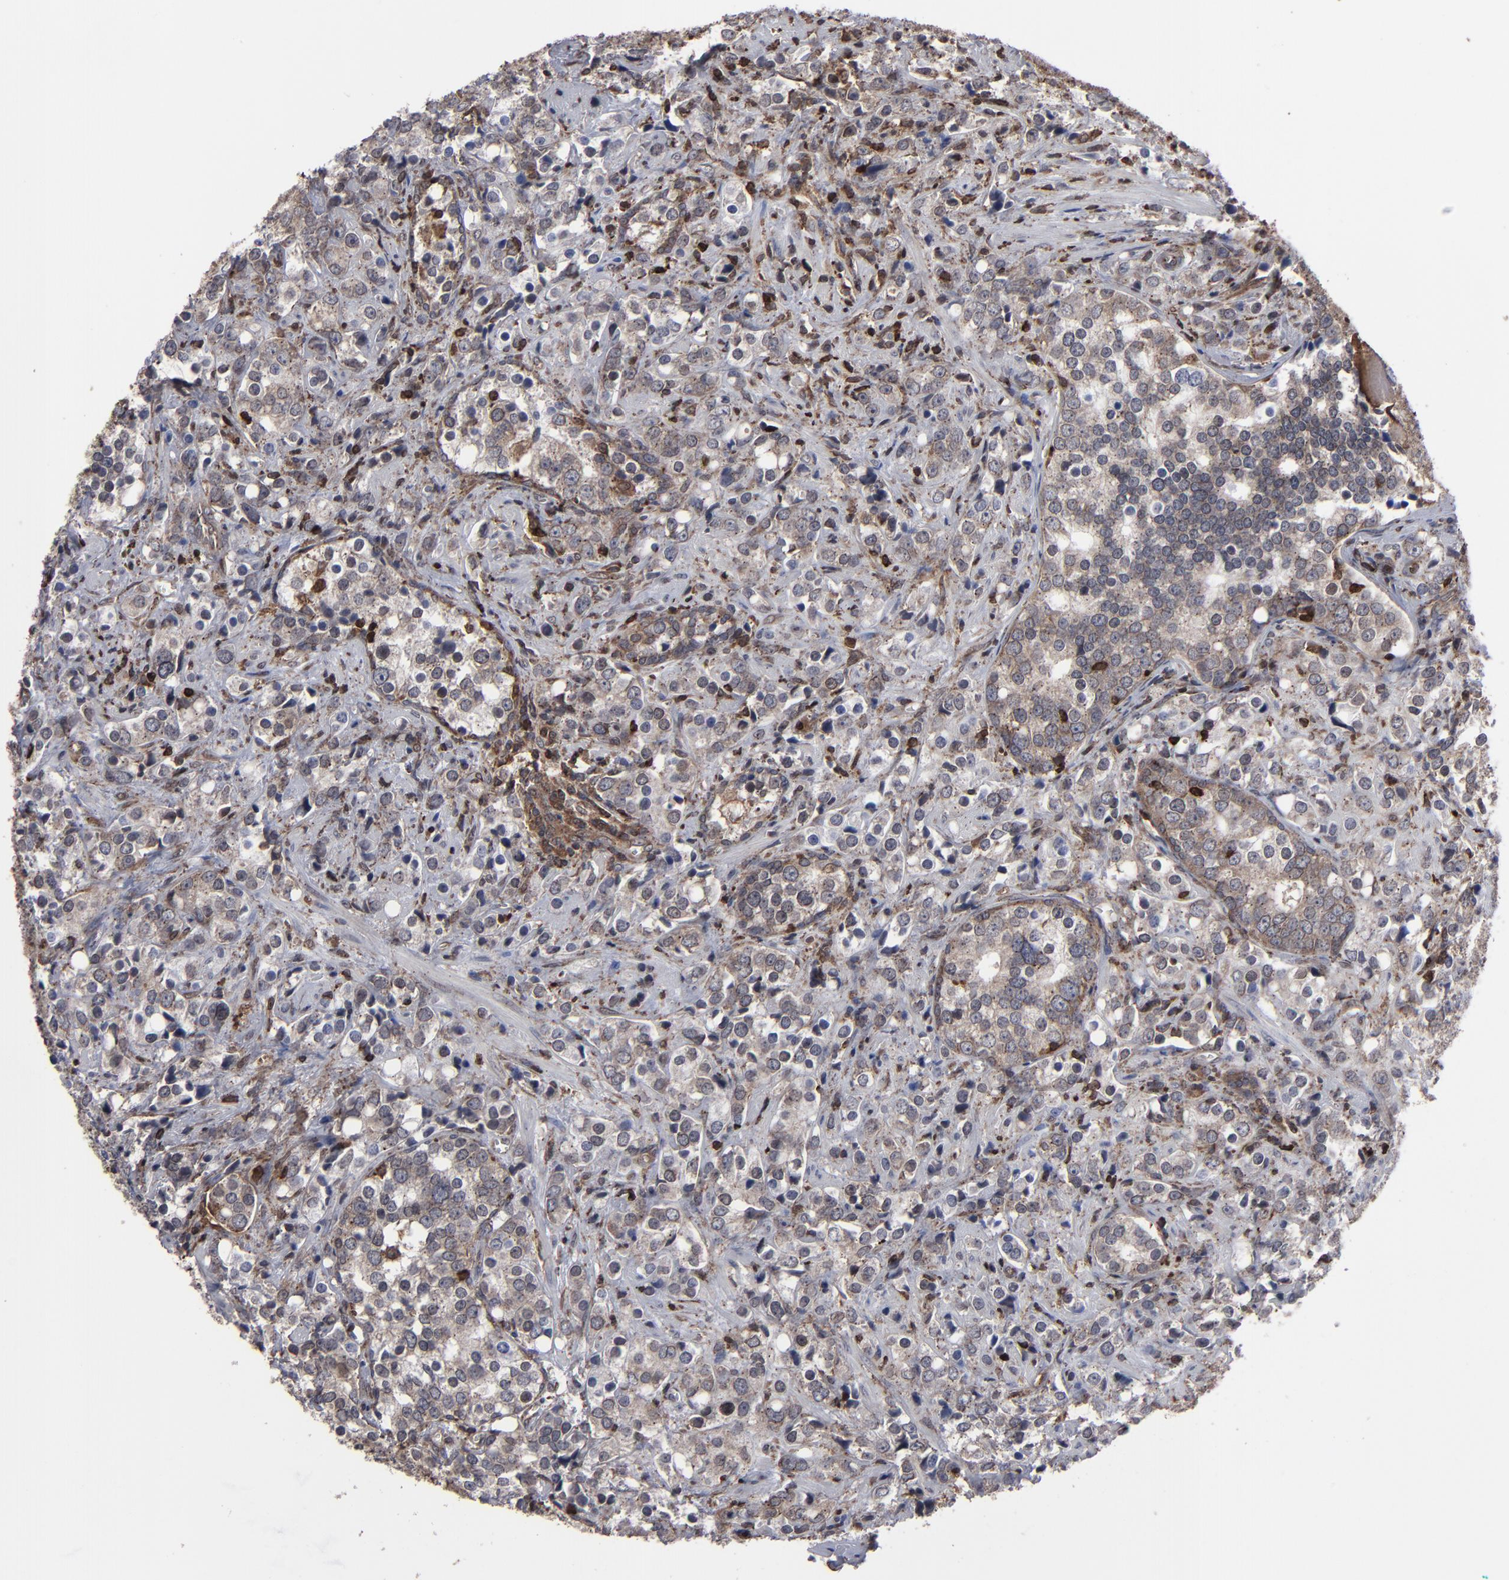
{"staining": {"intensity": "moderate", "quantity": "25%-75%", "location": "cytoplasmic/membranous"}, "tissue": "prostate cancer", "cell_type": "Tumor cells", "image_type": "cancer", "snomed": [{"axis": "morphology", "description": "Adenocarcinoma, High grade"}, {"axis": "topography", "description": "Prostate"}], "caption": "Immunohistochemical staining of high-grade adenocarcinoma (prostate) demonstrates medium levels of moderate cytoplasmic/membranous protein expression in approximately 25%-75% of tumor cells.", "gene": "KIAA2026", "patient": {"sex": "male", "age": 71}}